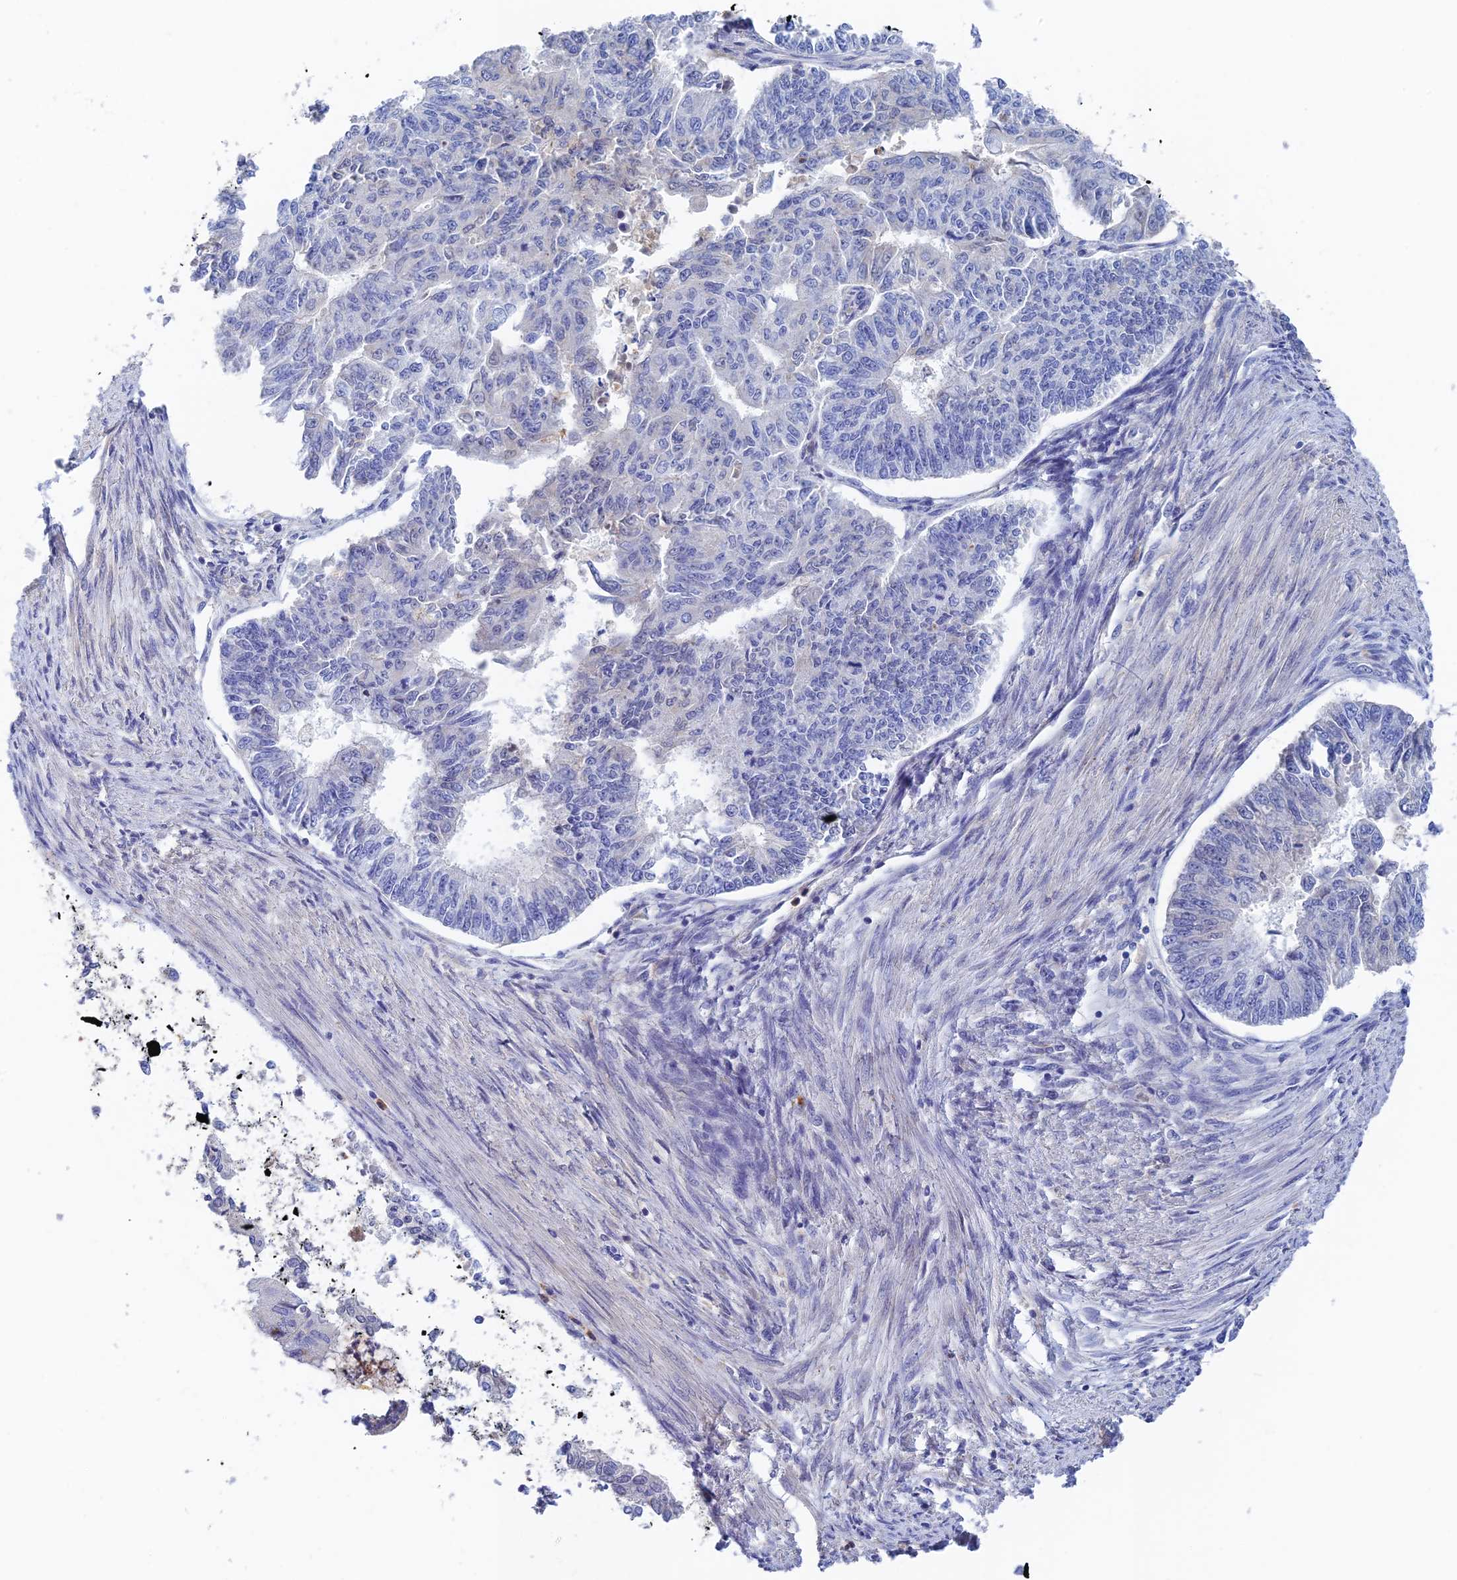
{"staining": {"intensity": "negative", "quantity": "none", "location": "none"}, "tissue": "endometrial cancer", "cell_type": "Tumor cells", "image_type": "cancer", "snomed": [{"axis": "morphology", "description": "Adenocarcinoma, NOS"}, {"axis": "topography", "description": "Endometrium"}], "caption": "Histopathology image shows no protein expression in tumor cells of adenocarcinoma (endometrial) tissue.", "gene": "RPGRIP1L", "patient": {"sex": "female", "age": 32}}